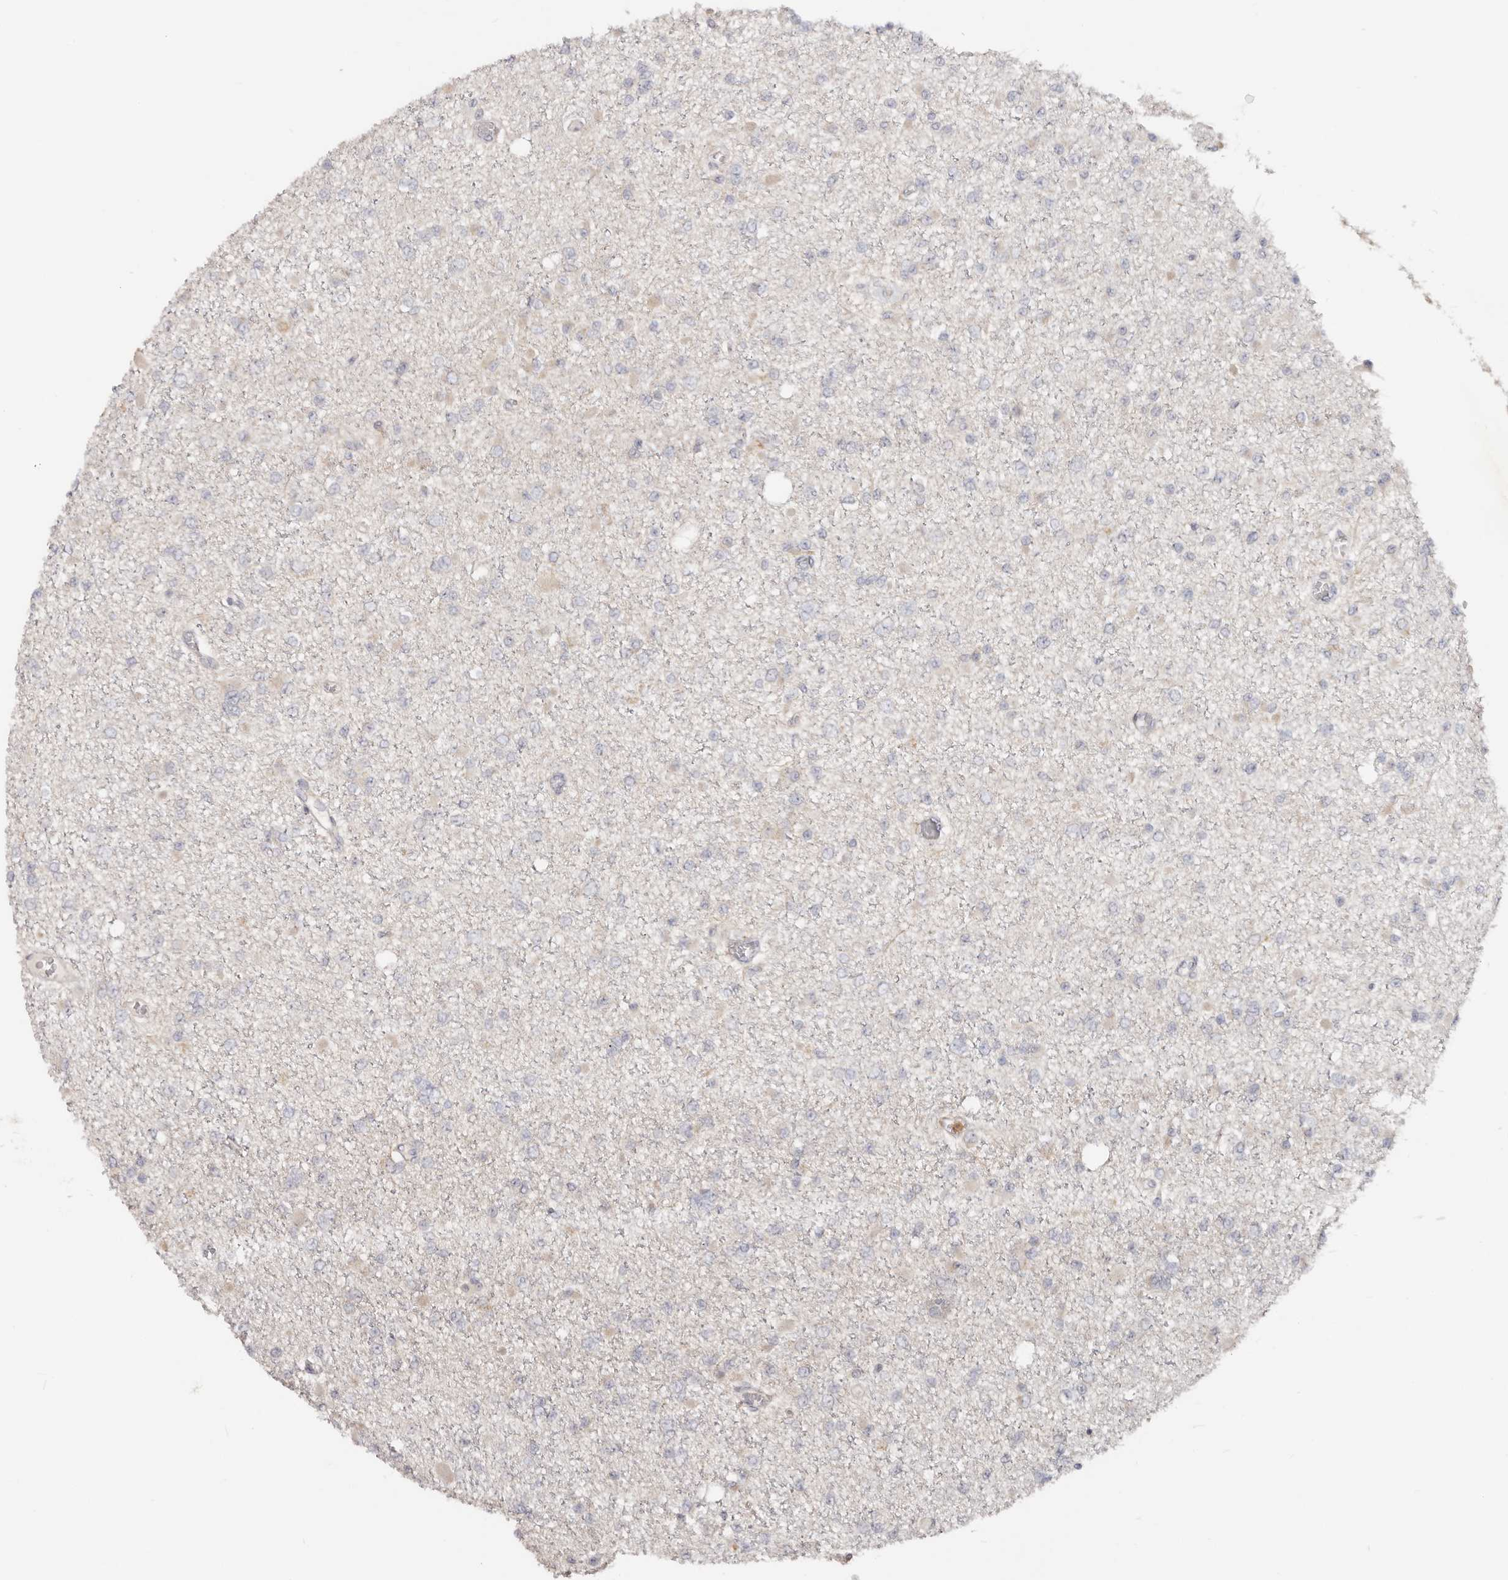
{"staining": {"intensity": "negative", "quantity": "none", "location": "none"}, "tissue": "glioma", "cell_type": "Tumor cells", "image_type": "cancer", "snomed": [{"axis": "morphology", "description": "Glioma, malignant, Low grade"}, {"axis": "topography", "description": "Brain"}], "caption": "Immunohistochemistry of glioma shows no expression in tumor cells.", "gene": "BCL2L15", "patient": {"sex": "female", "age": 22}}